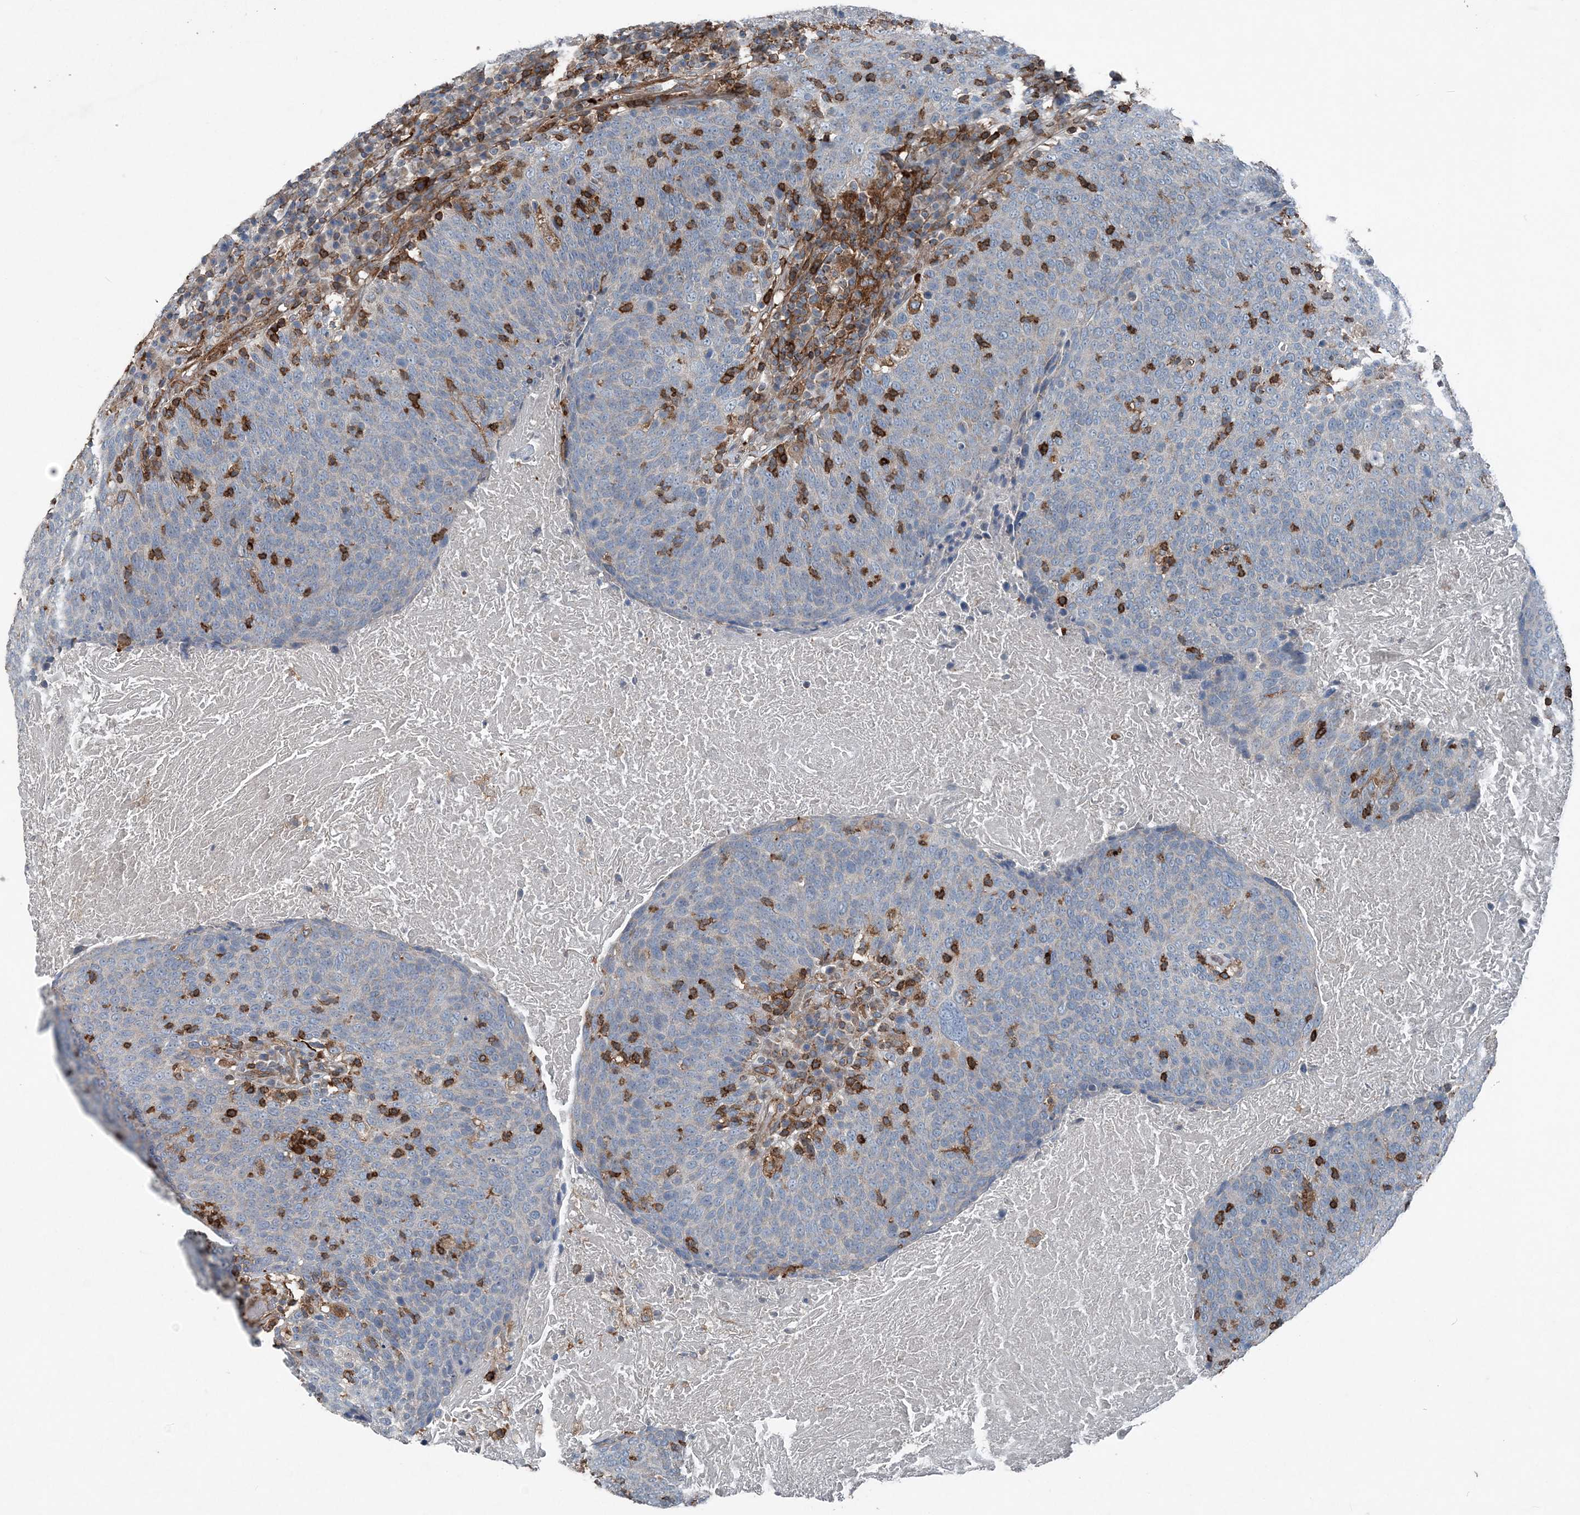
{"staining": {"intensity": "negative", "quantity": "none", "location": "none"}, "tissue": "head and neck cancer", "cell_type": "Tumor cells", "image_type": "cancer", "snomed": [{"axis": "morphology", "description": "Squamous cell carcinoma, NOS"}, {"axis": "morphology", "description": "Squamous cell carcinoma, metastatic, NOS"}, {"axis": "topography", "description": "Lymph node"}, {"axis": "topography", "description": "Head-Neck"}], "caption": "The image shows no significant staining in tumor cells of head and neck cancer (squamous cell carcinoma).", "gene": "DGUOK", "patient": {"sex": "male", "age": 62}}